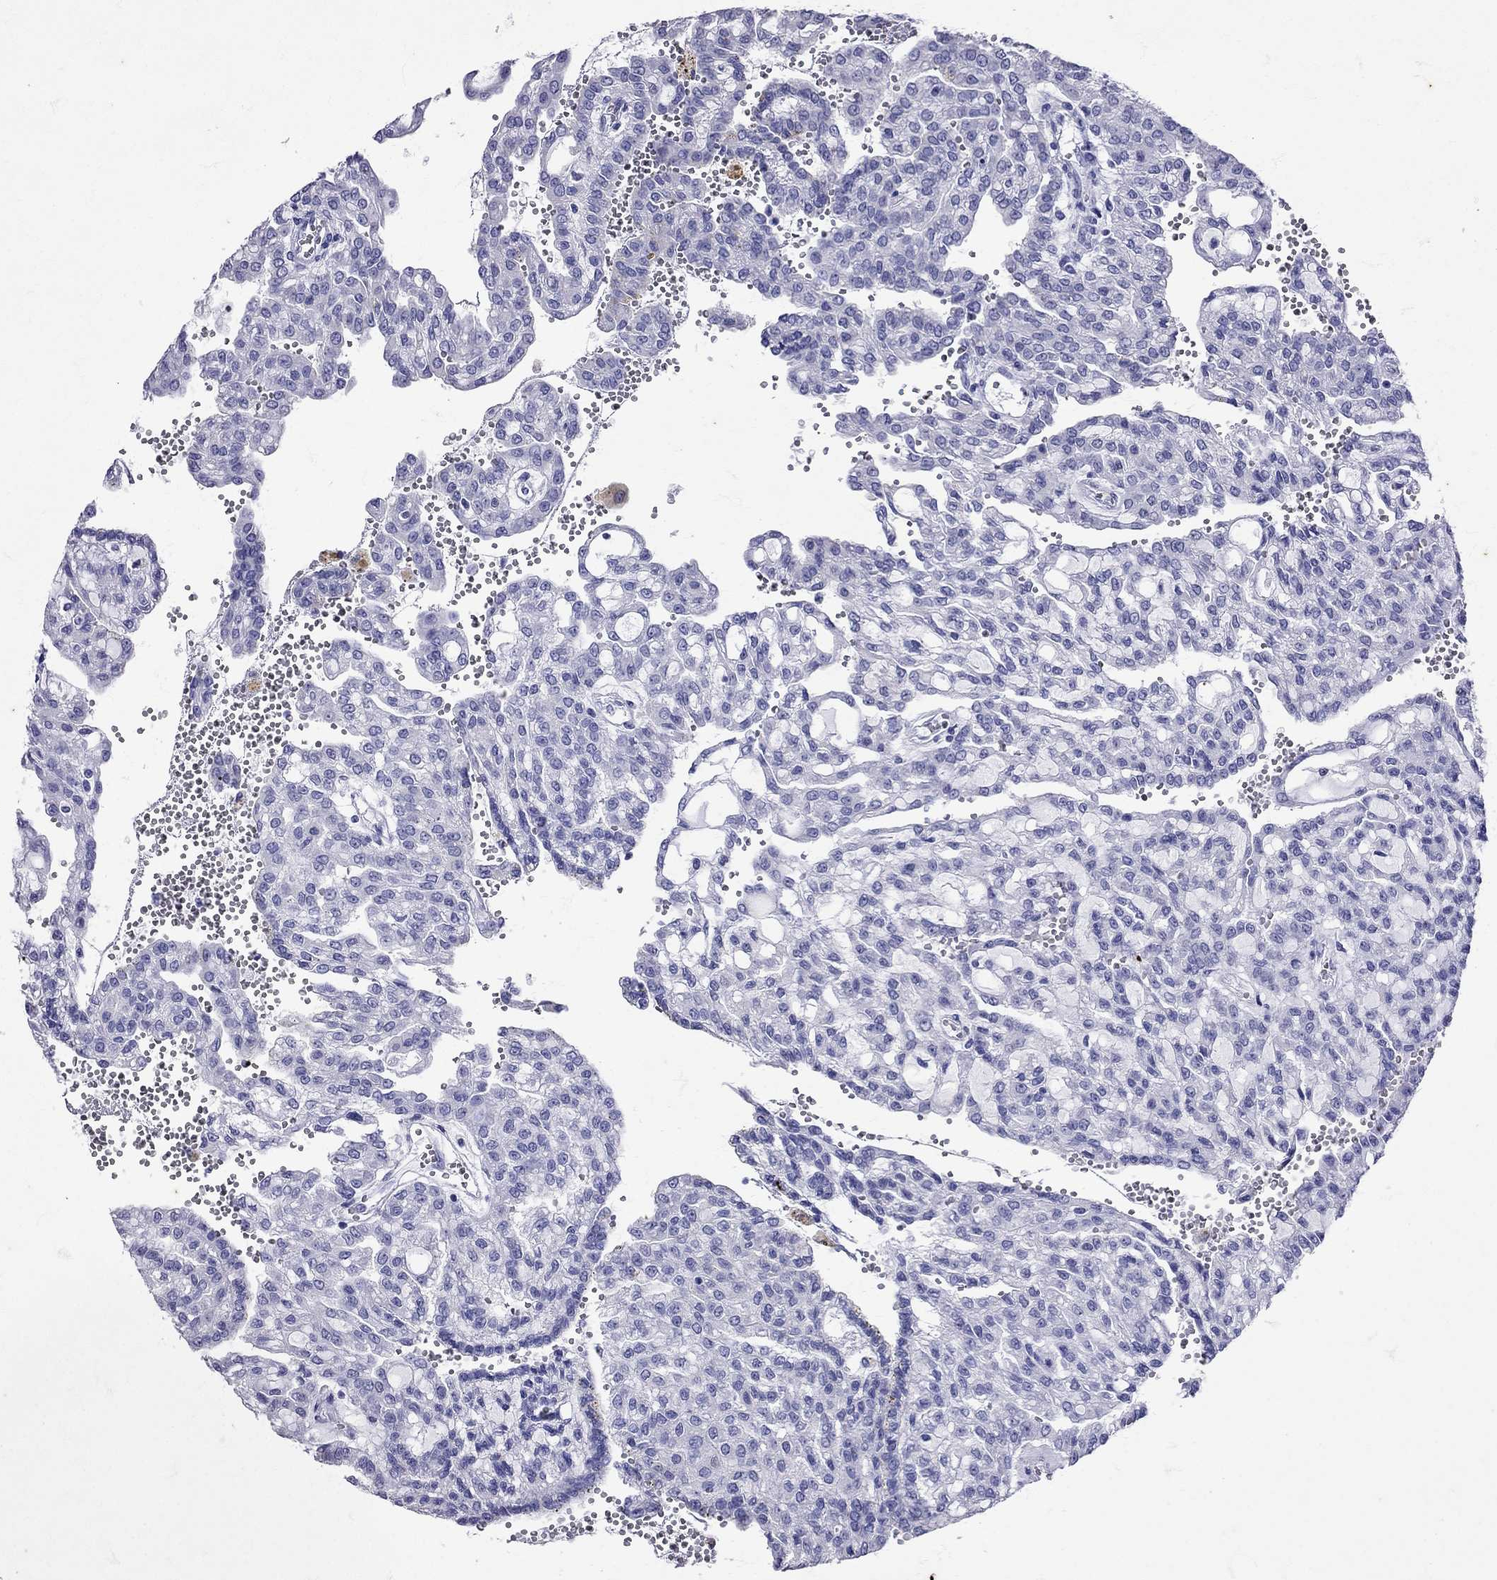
{"staining": {"intensity": "negative", "quantity": "none", "location": "none"}, "tissue": "renal cancer", "cell_type": "Tumor cells", "image_type": "cancer", "snomed": [{"axis": "morphology", "description": "Adenocarcinoma, NOS"}, {"axis": "topography", "description": "Kidney"}], "caption": "Immunohistochemistry of human adenocarcinoma (renal) displays no positivity in tumor cells. Brightfield microscopy of immunohistochemistry (IHC) stained with DAB (3,3'-diaminobenzidine) (brown) and hematoxylin (blue), captured at high magnification.", "gene": "AVP", "patient": {"sex": "male", "age": 63}}